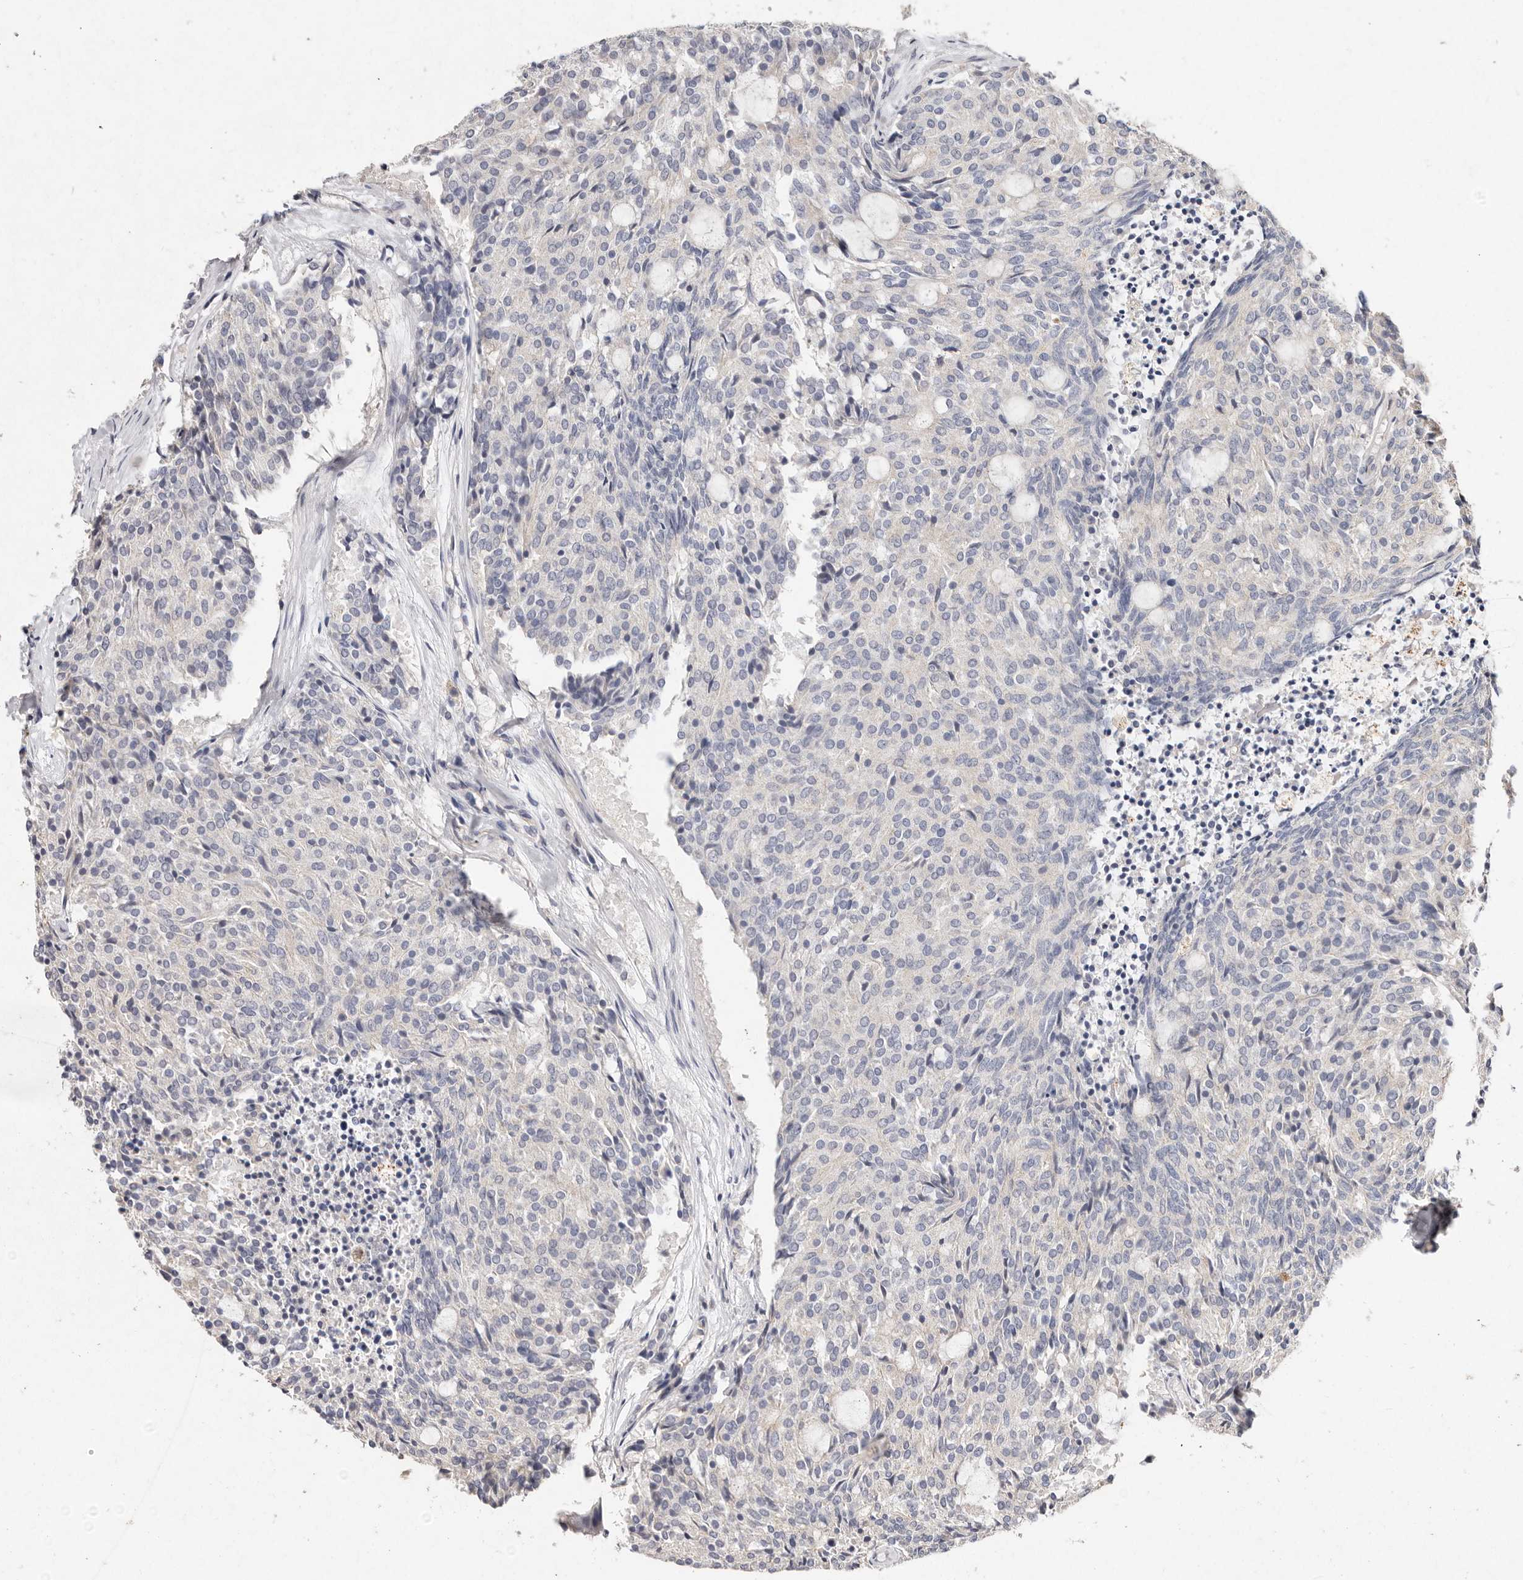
{"staining": {"intensity": "negative", "quantity": "none", "location": "none"}, "tissue": "carcinoid", "cell_type": "Tumor cells", "image_type": "cancer", "snomed": [{"axis": "morphology", "description": "Carcinoid, malignant, NOS"}, {"axis": "topography", "description": "Pancreas"}], "caption": "Human malignant carcinoid stained for a protein using immunohistochemistry (IHC) reveals no positivity in tumor cells.", "gene": "THBS3", "patient": {"sex": "female", "age": 54}}